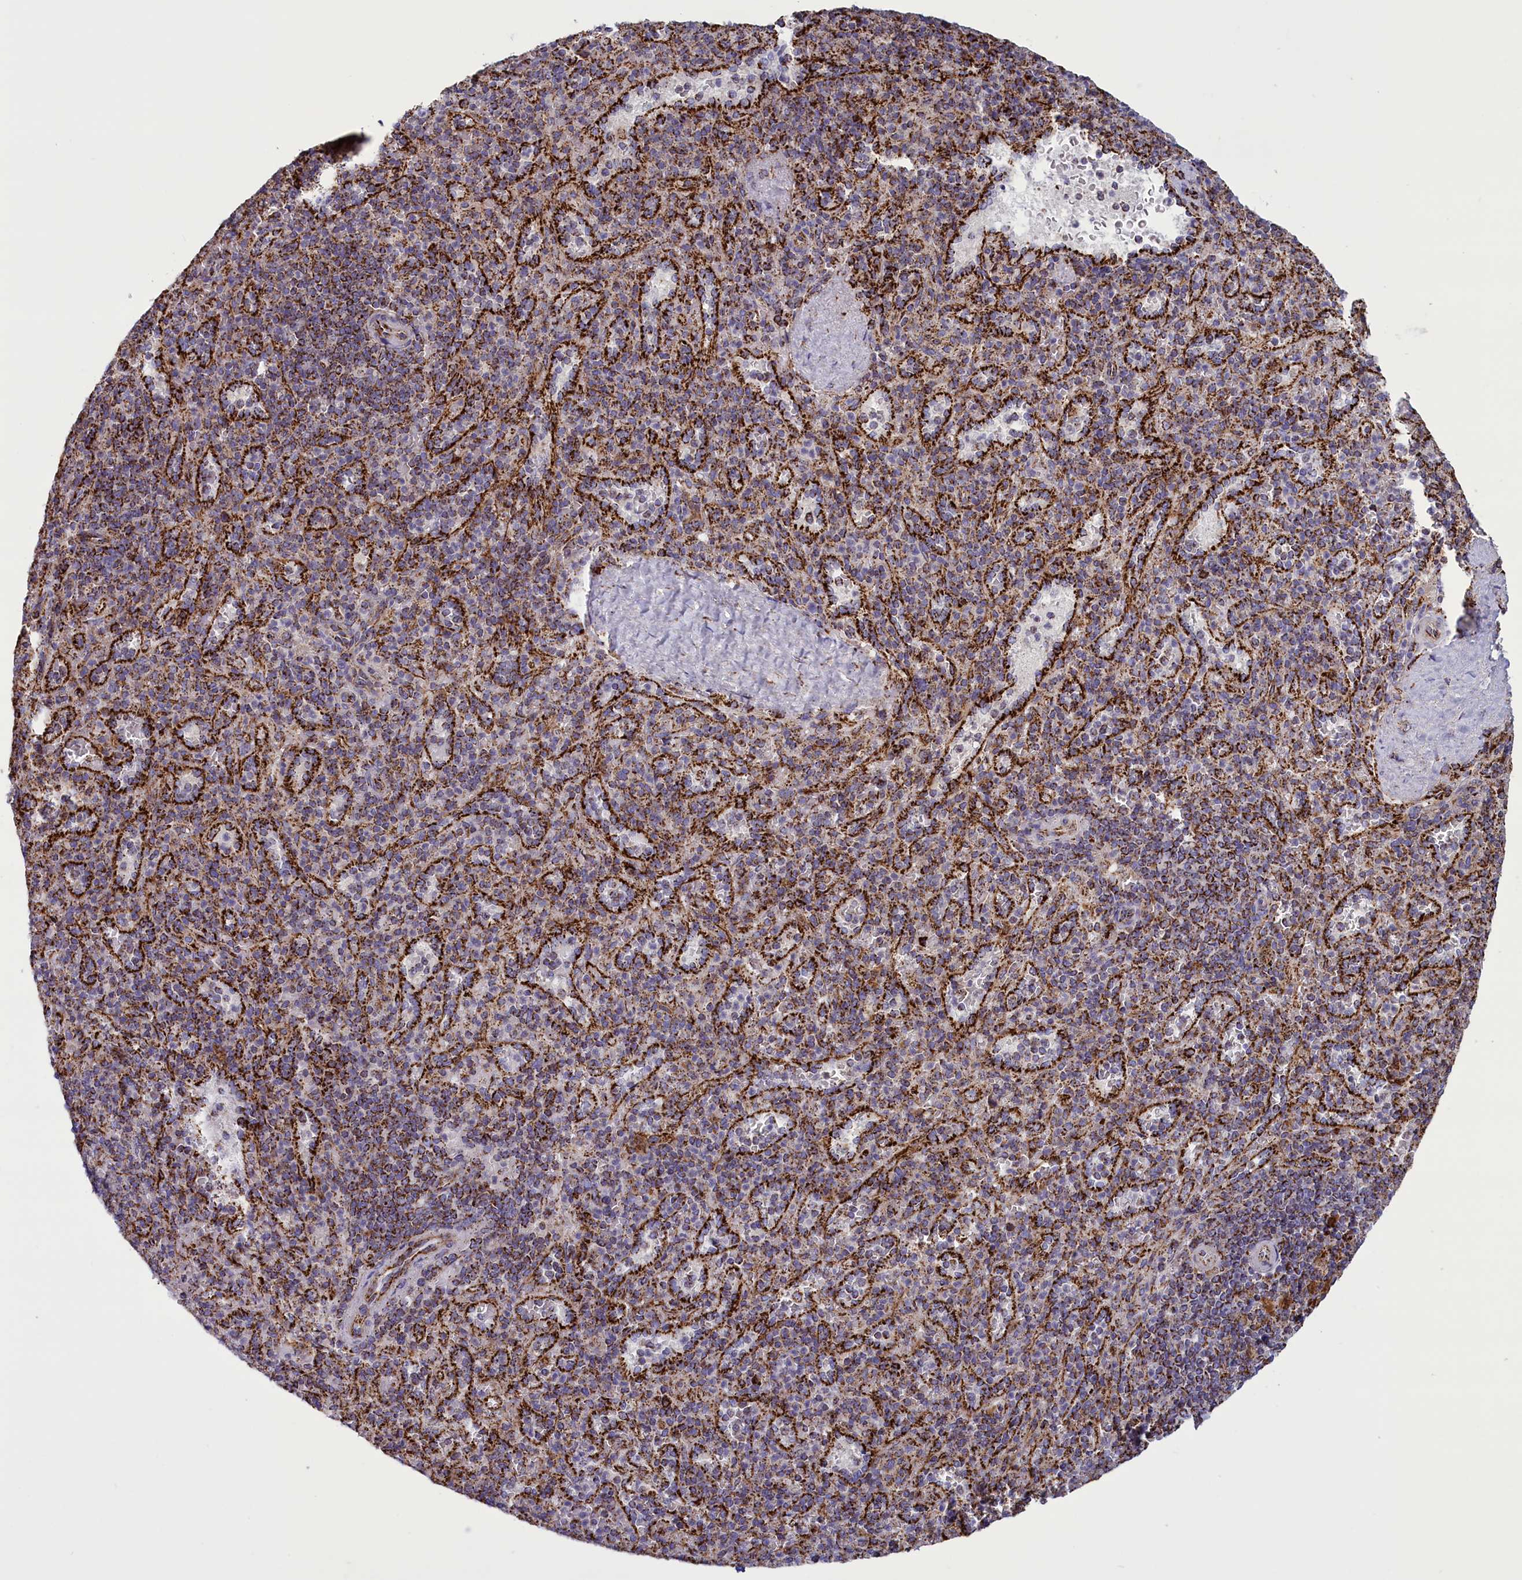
{"staining": {"intensity": "strong", "quantity": "25%-75%", "location": "cytoplasmic/membranous"}, "tissue": "spleen", "cell_type": "Cells in red pulp", "image_type": "normal", "snomed": [{"axis": "morphology", "description": "Normal tissue, NOS"}, {"axis": "topography", "description": "Spleen"}], "caption": "DAB (3,3'-diaminobenzidine) immunohistochemical staining of benign human spleen displays strong cytoplasmic/membranous protein expression in about 25%-75% of cells in red pulp.", "gene": "ISOC2", "patient": {"sex": "male", "age": 82}}